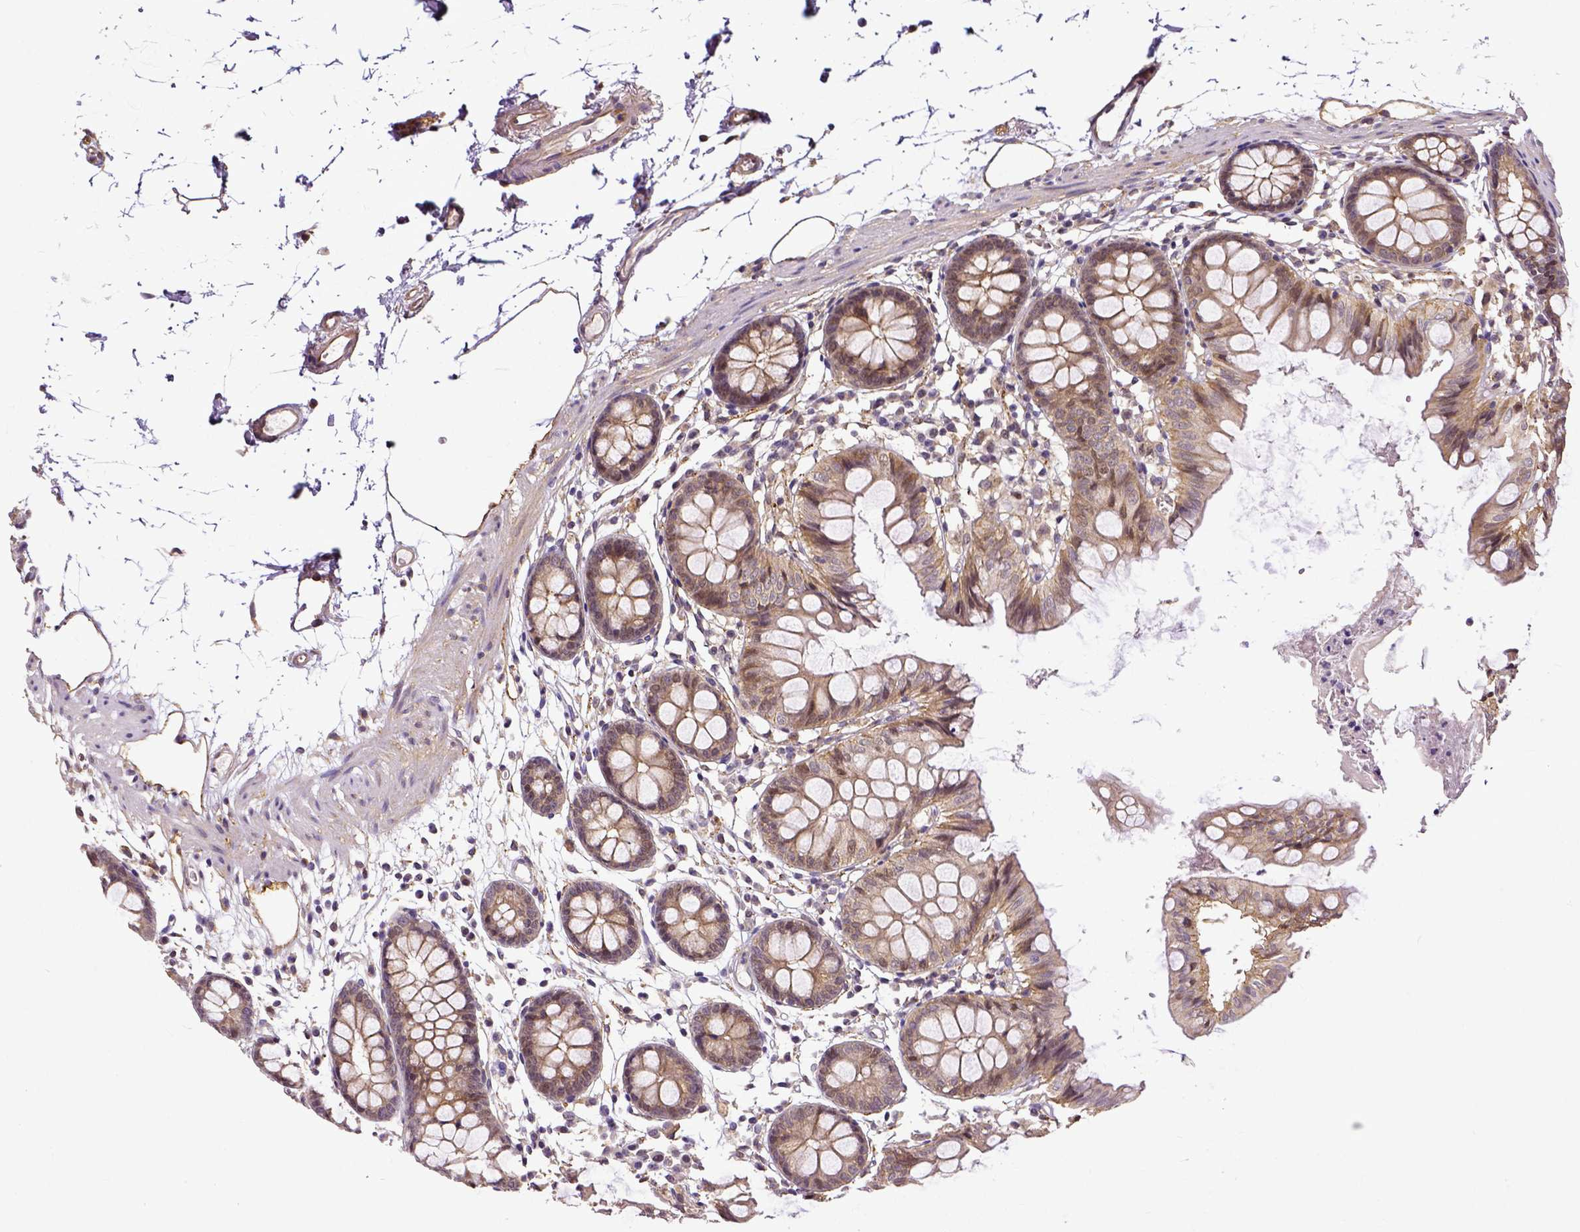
{"staining": {"intensity": "moderate", "quantity": ">75%", "location": "cytoplasmic/membranous"}, "tissue": "colon", "cell_type": "Endothelial cells", "image_type": "normal", "snomed": [{"axis": "morphology", "description": "Normal tissue, NOS"}, {"axis": "topography", "description": "Colon"}], "caption": "Moderate cytoplasmic/membranous positivity for a protein is present in about >75% of endothelial cells of unremarkable colon using IHC.", "gene": "DICER1", "patient": {"sex": "female", "age": 84}}